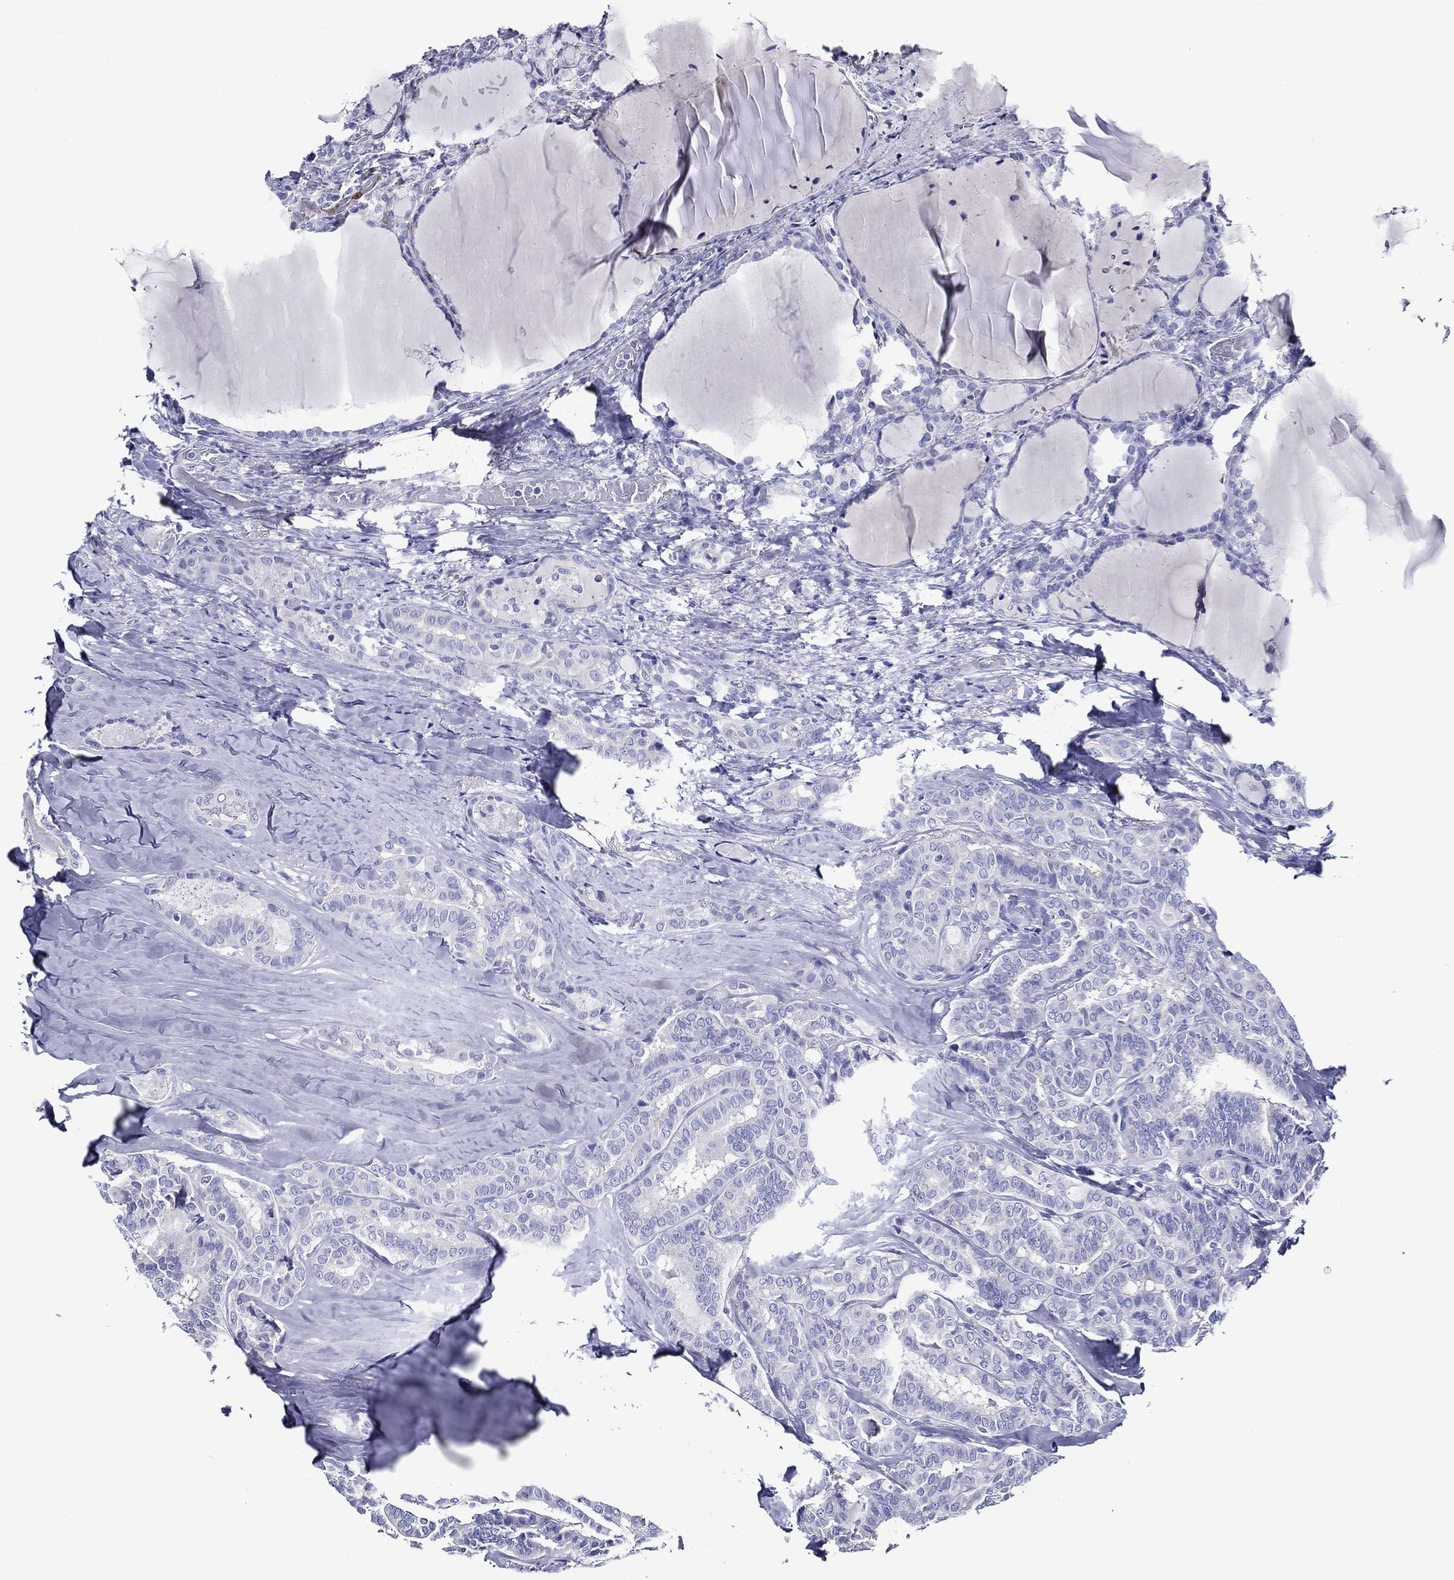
{"staining": {"intensity": "negative", "quantity": "none", "location": "none"}, "tissue": "thyroid cancer", "cell_type": "Tumor cells", "image_type": "cancer", "snomed": [{"axis": "morphology", "description": "Papillary adenocarcinoma, NOS"}, {"axis": "topography", "description": "Thyroid gland"}], "caption": "This is a micrograph of immunohistochemistry (IHC) staining of thyroid cancer, which shows no staining in tumor cells.", "gene": "ACE2", "patient": {"sex": "female", "age": 39}}